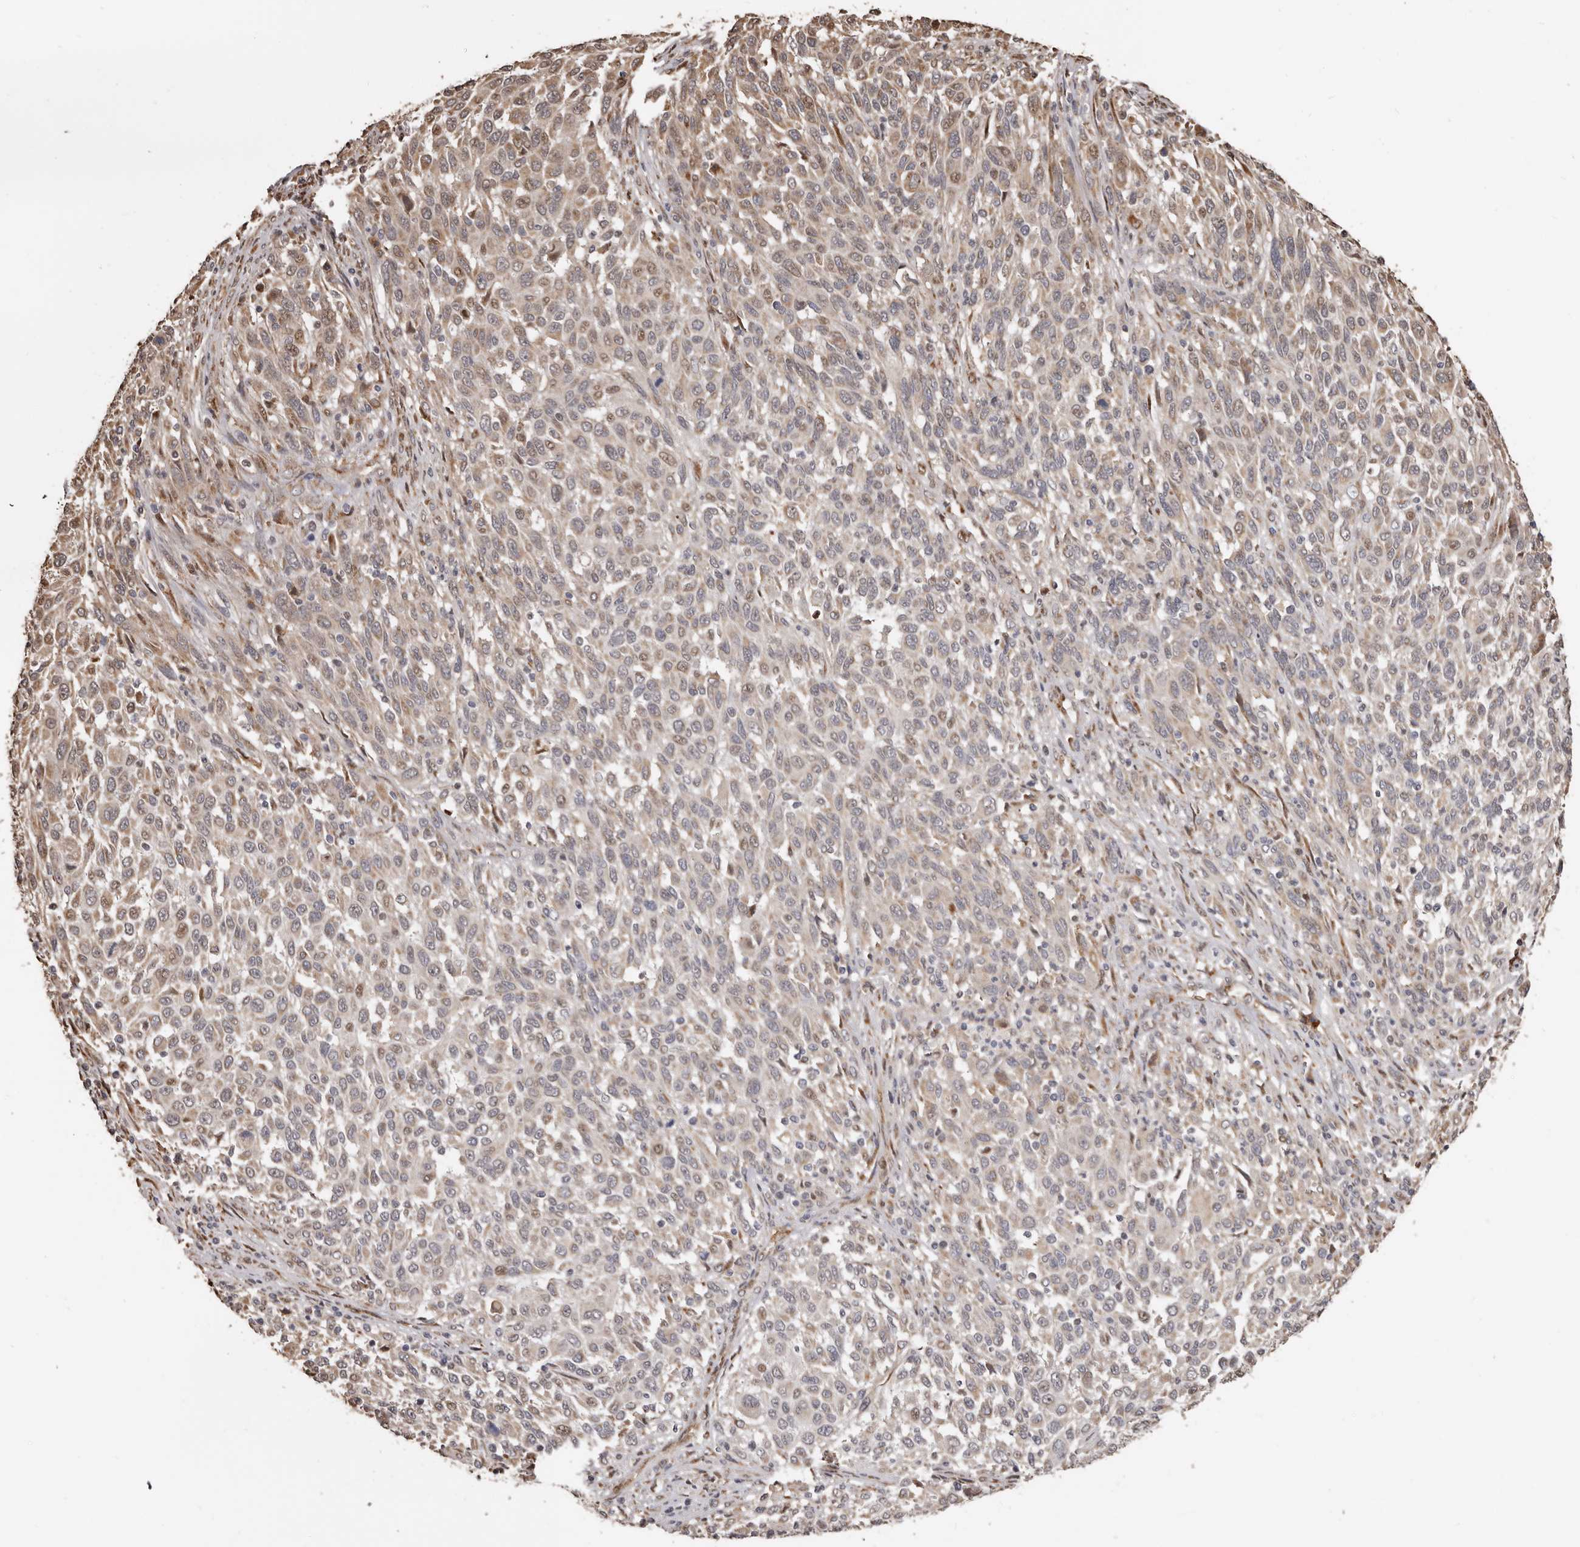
{"staining": {"intensity": "weak", "quantity": "<25%", "location": "cytoplasmic/membranous,nuclear"}, "tissue": "melanoma", "cell_type": "Tumor cells", "image_type": "cancer", "snomed": [{"axis": "morphology", "description": "Malignant melanoma, Metastatic site"}, {"axis": "topography", "description": "Lymph node"}], "caption": "Immunohistochemistry histopathology image of neoplastic tissue: human melanoma stained with DAB exhibits no significant protein staining in tumor cells.", "gene": "ENTREP1", "patient": {"sex": "male", "age": 61}}